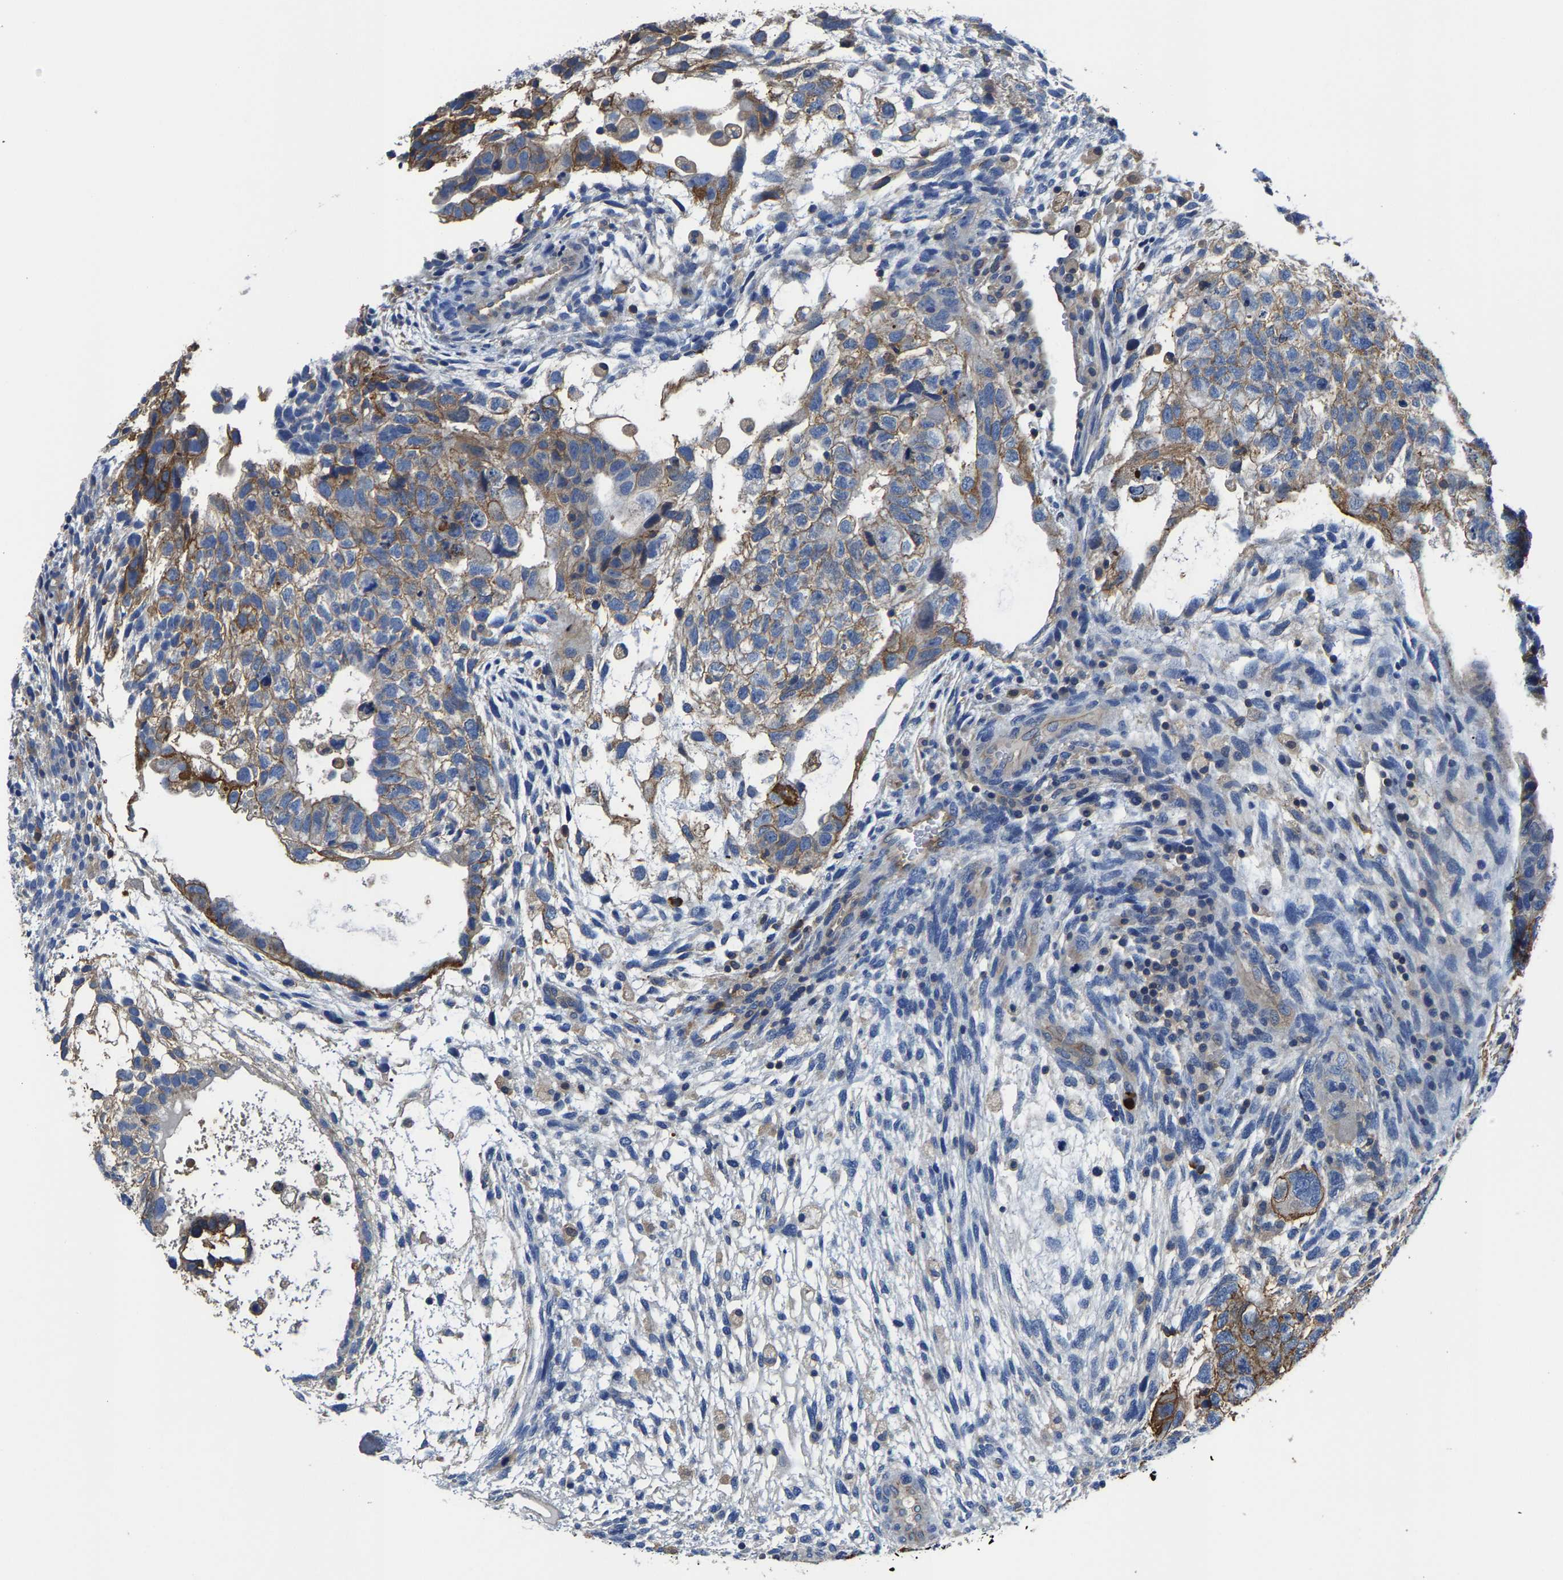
{"staining": {"intensity": "moderate", "quantity": ">75%", "location": "cytoplasmic/membranous"}, "tissue": "testis cancer", "cell_type": "Tumor cells", "image_type": "cancer", "snomed": [{"axis": "morphology", "description": "Carcinoma, Embryonal, NOS"}, {"axis": "topography", "description": "Testis"}], "caption": "Tumor cells exhibit moderate cytoplasmic/membranous expression in about >75% of cells in embryonal carcinoma (testis). Ihc stains the protein in brown and the nuclei are stained blue.", "gene": "TRAF6", "patient": {"sex": "male", "age": 36}}